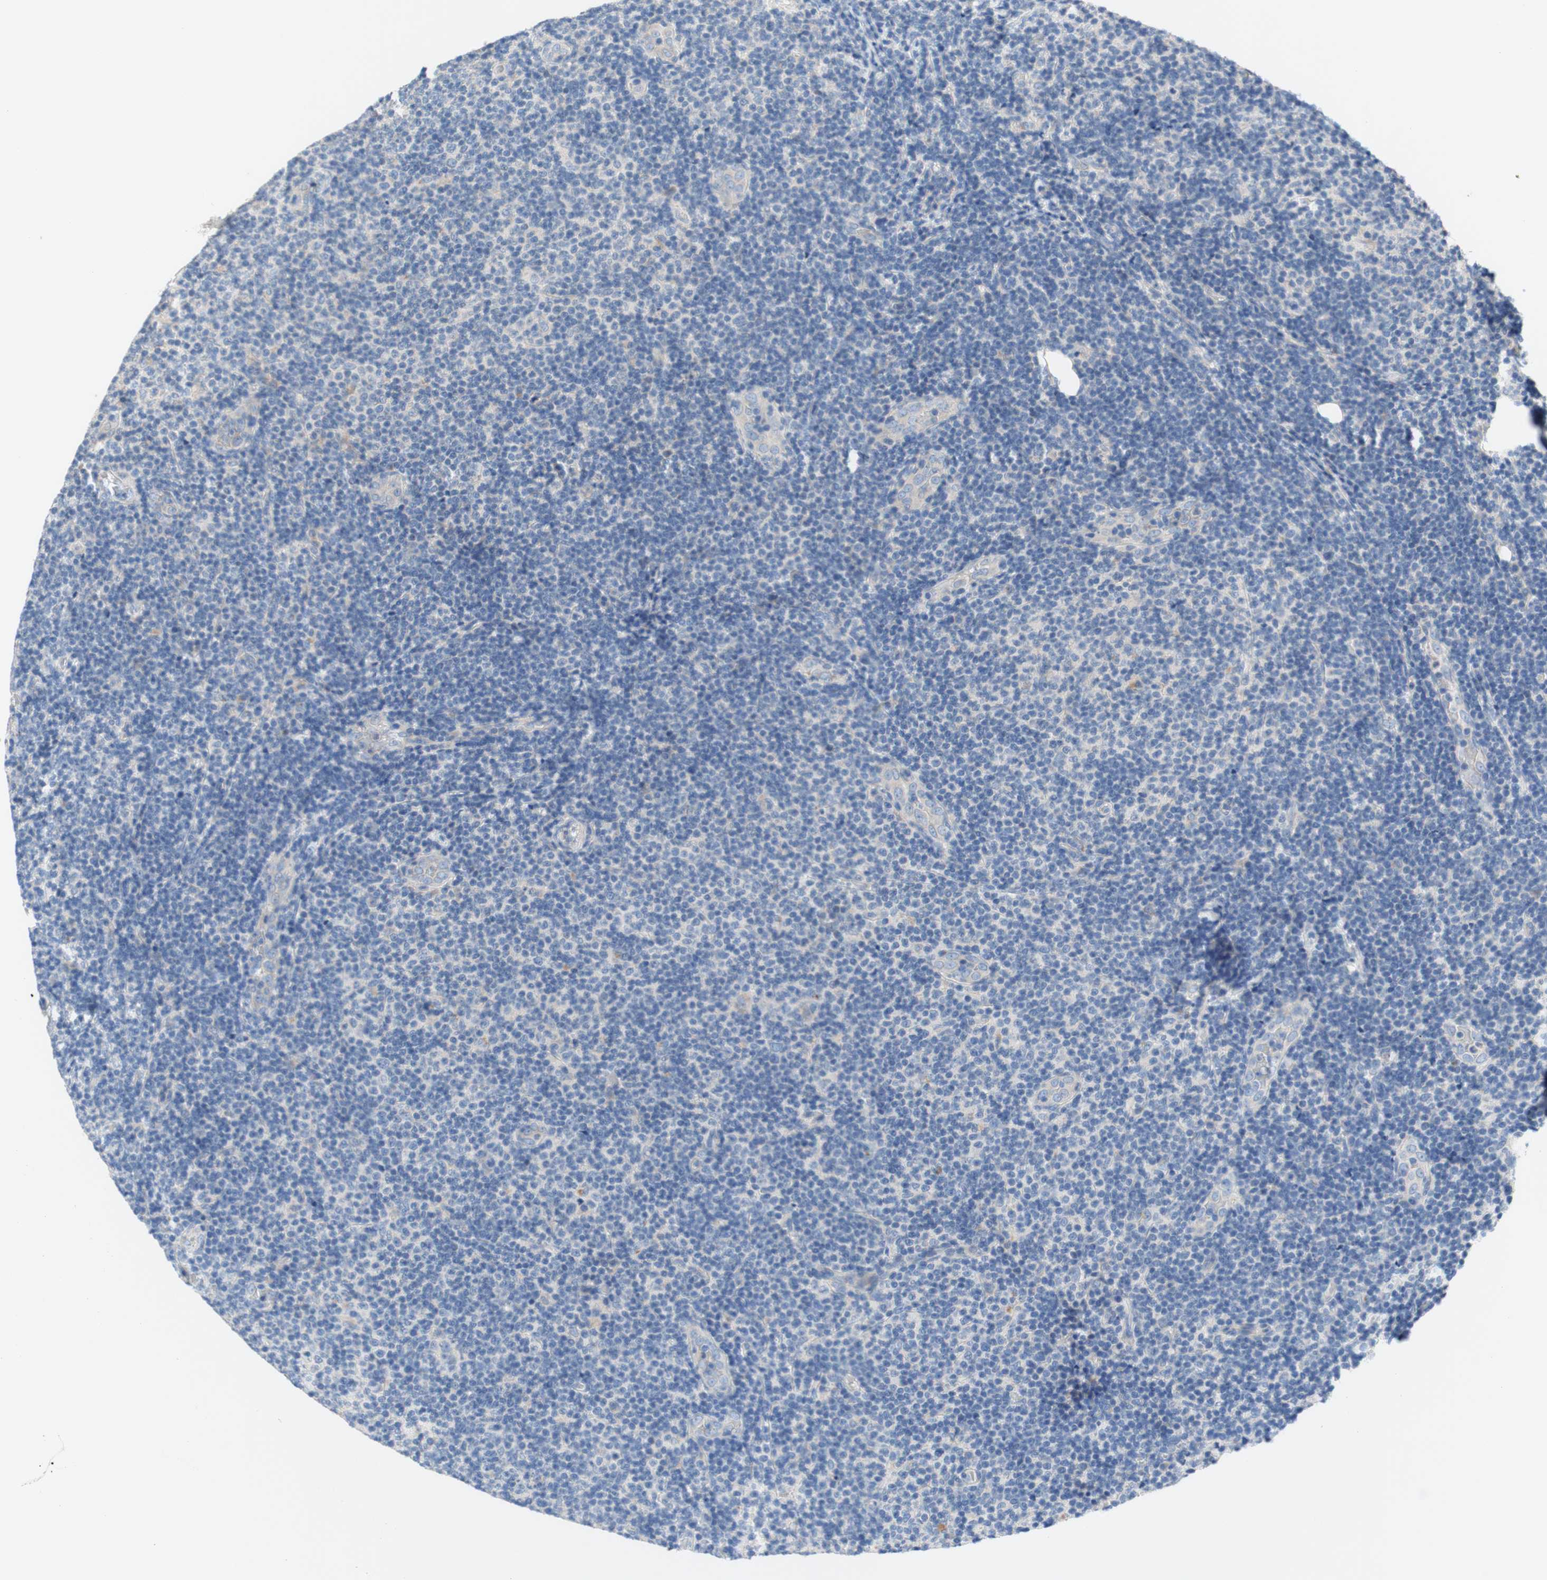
{"staining": {"intensity": "negative", "quantity": "none", "location": "none"}, "tissue": "lymphoma", "cell_type": "Tumor cells", "image_type": "cancer", "snomed": [{"axis": "morphology", "description": "Malignant lymphoma, non-Hodgkin's type, Low grade"}, {"axis": "topography", "description": "Lymph node"}], "caption": "High power microscopy photomicrograph of an immunohistochemistry photomicrograph of lymphoma, revealing no significant positivity in tumor cells.", "gene": "F3", "patient": {"sex": "male", "age": 83}}